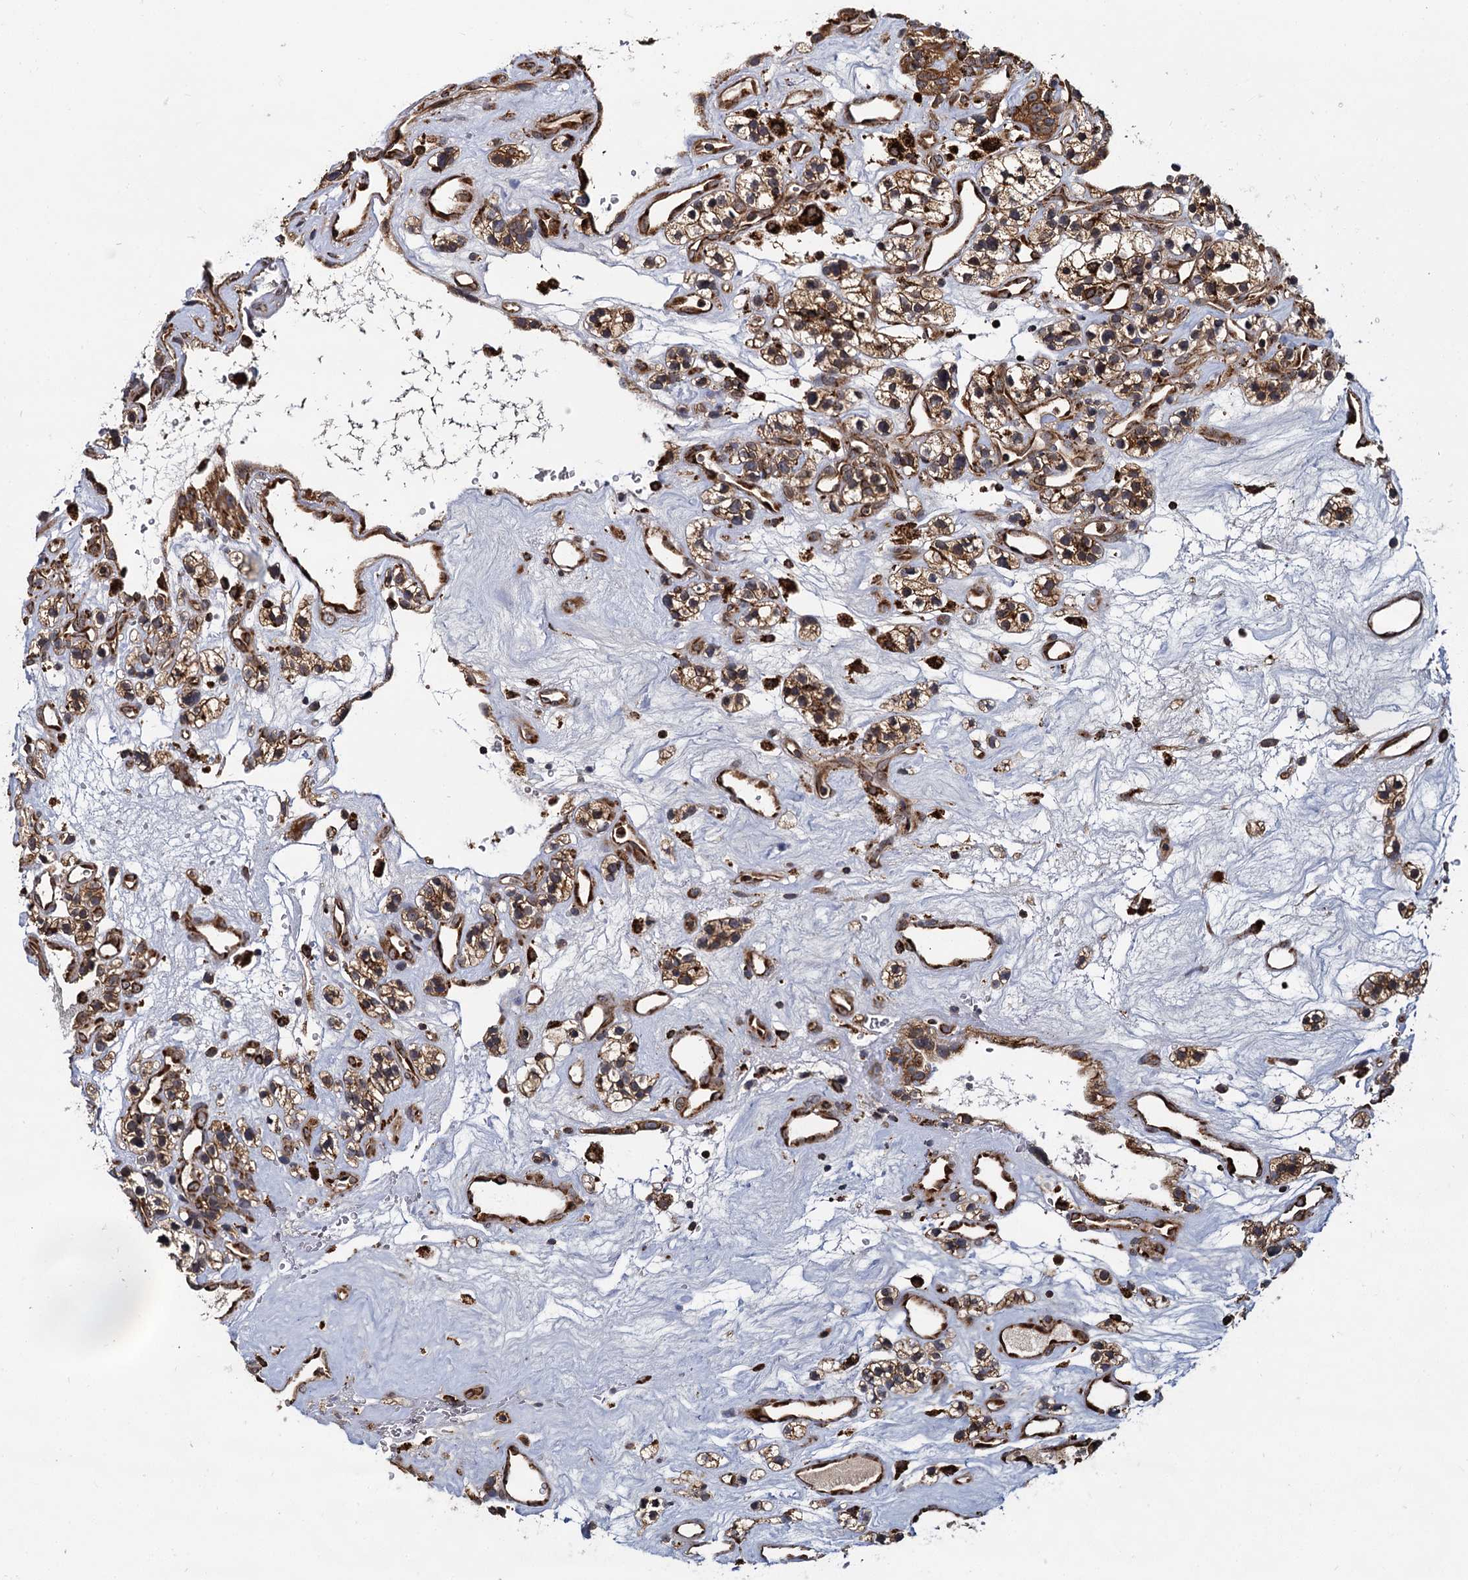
{"staining": {"intensity": "strong", "quantity": ">75%", "location": "cytoplasmic/membranous"}, "tissue": "renal cancer", "cell_type": "Tumor cells", "image_type": "cancer", "snomed": [{"axis": "morphology", "description": "Adenocarcinoma, NOS"}, {"axis": "topography", "description": "Kidney"}], "caption": "Immunohistochemistry histopathology image of human renal cancer (adenocarcinoma) stained for a protein (brown), which shows high levels of strong cytoplasmic/membranous expression in about >75% of tumor cells.", "gene": "UFM1", "patient": {"sex": "female", "age": 57}}